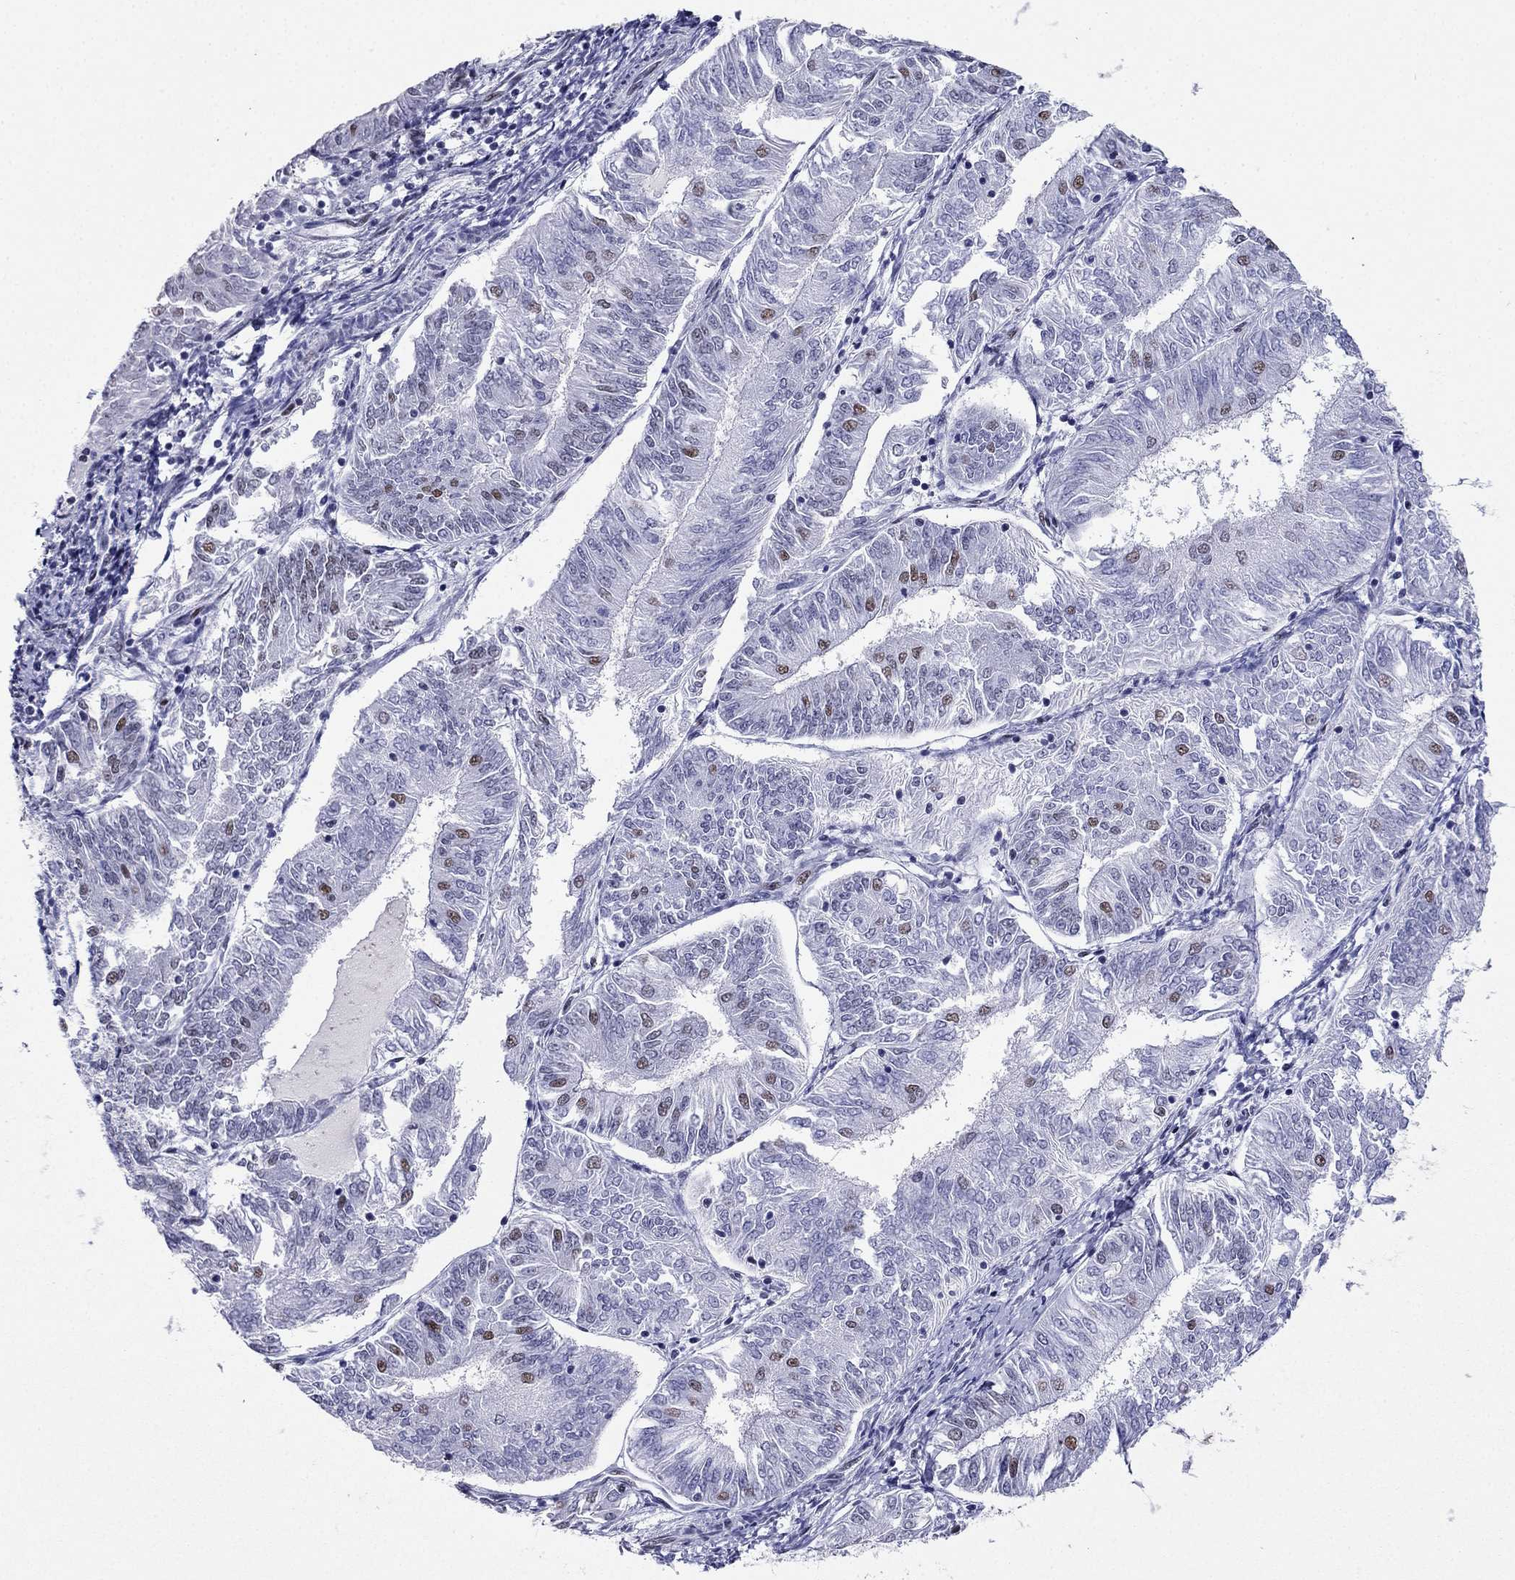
{"staining": {"intensity": "strong", "quantity": "<25%", "location": "nuclear"}, "tissue": "endometrial cancer", "cell_type": "Tumor cells", "image_type": "cancer", "snomed": [{"axis": "morphology", "description": "Adenocarcinoma, NOS"}, {"axis": "topography", "description": "Endometrium"}], "caption": "IHC staining of adenocarcinoma (endometrial), which demonstrates medium levels of strong nuclear positivity in approximately <25% of tumor cells indicating strong nuclear protein positivity. The staining was performed using DAB (3,3'-diaminobenzidine) (brown) for protein detection and nuclei were counterstained in hematoxylin (blue).", "gene": "PPM1G", "patient": {"sex": "female", "age": 58}}